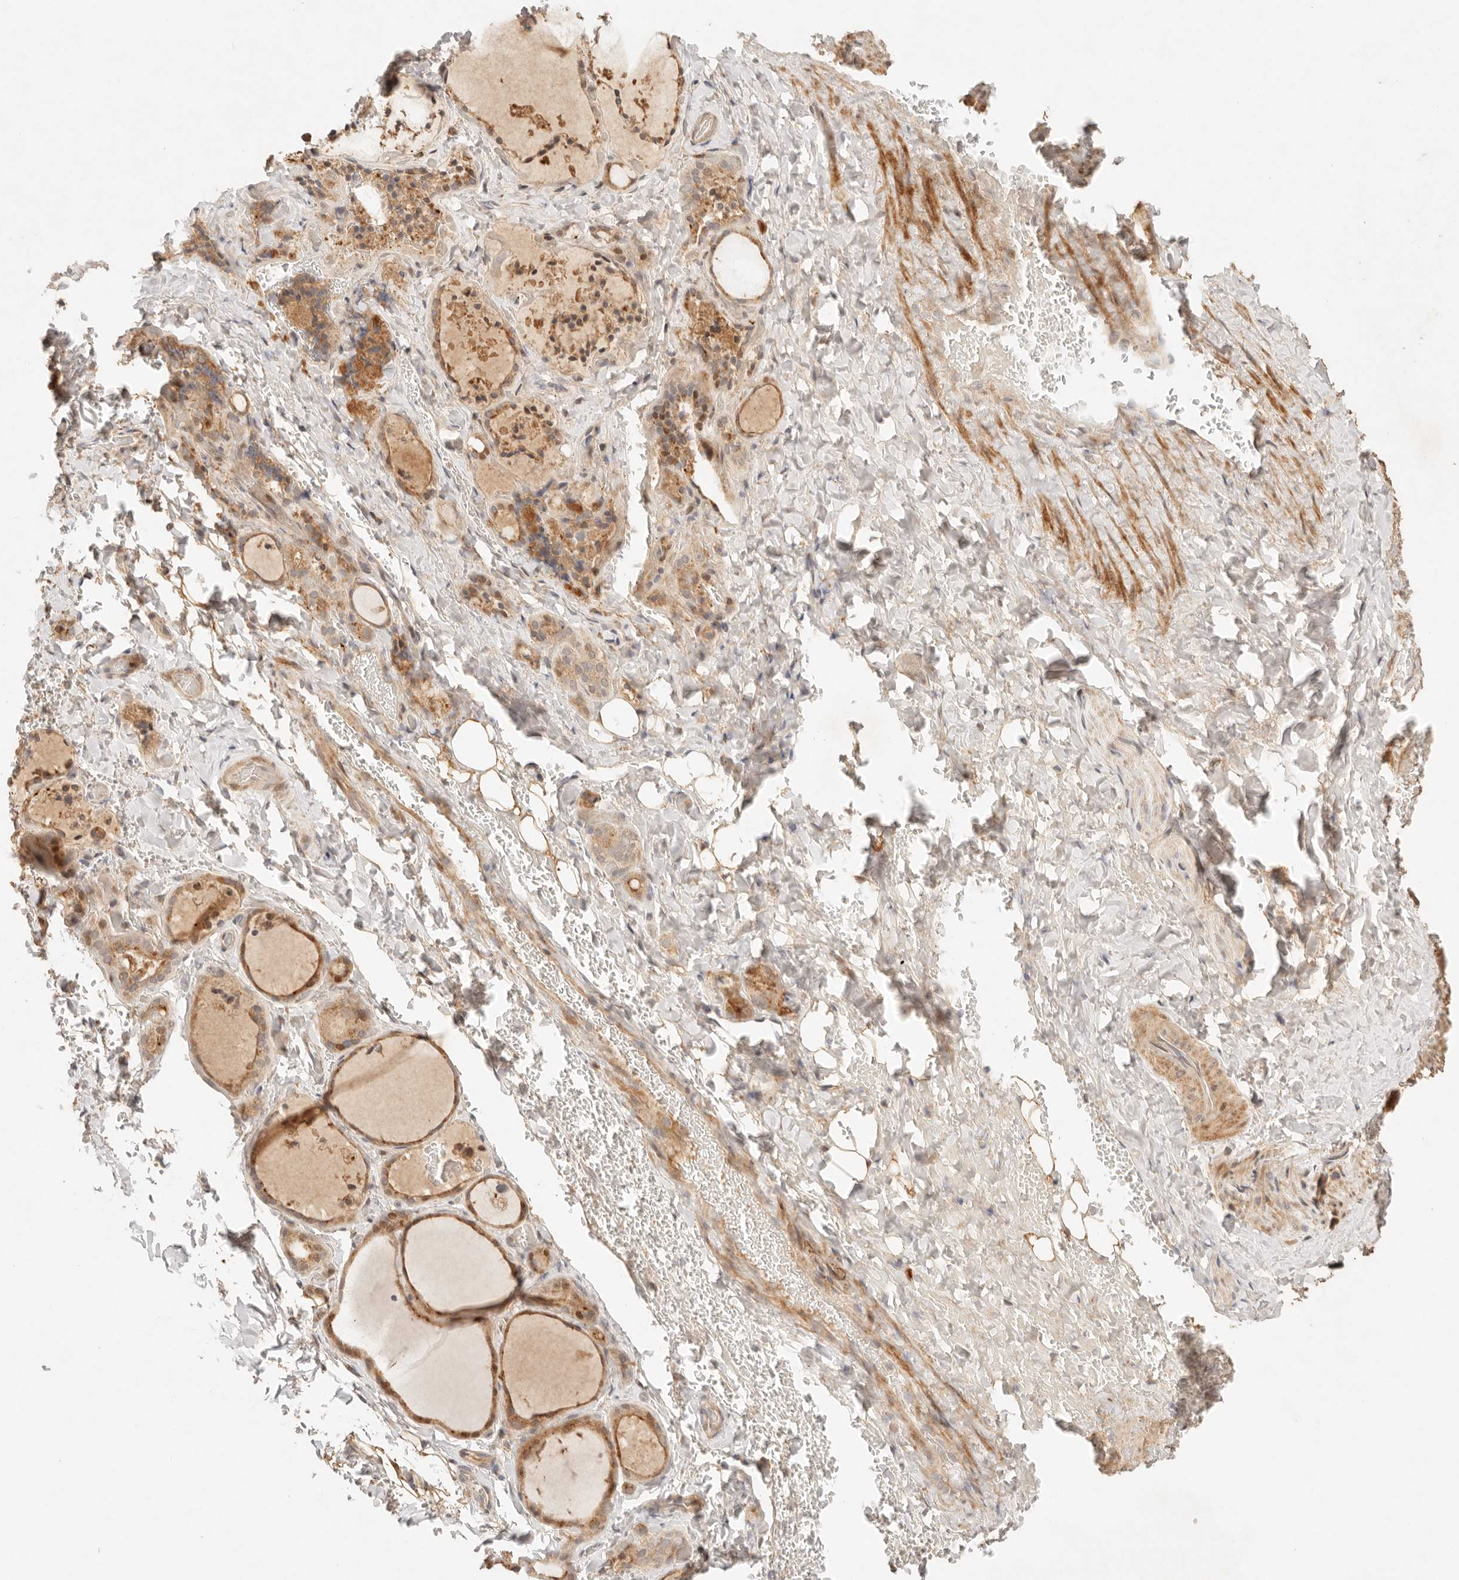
{"staining": {"intensity": "moderate", "quantity": ">75%", "location": "cytoplasmic/membranous"}, "tissue": "thyroid gland", "cell_type": "Glandular cells", "image_type": "normal", "snomed": [{"axis": "morphology", "description": "Normal tissue, NOS"}, {"axis": "topography", "description": "Thyroid gland"}], "caption": "About >75% of glandular cells in benign human thyroid gland demonstrate moderate cytoplasmic/membranous protein expression as visualized by brown immunohistochemical staining.", "gene": "PHLDA3", "patient": {"sex": "female", "age": 44}}